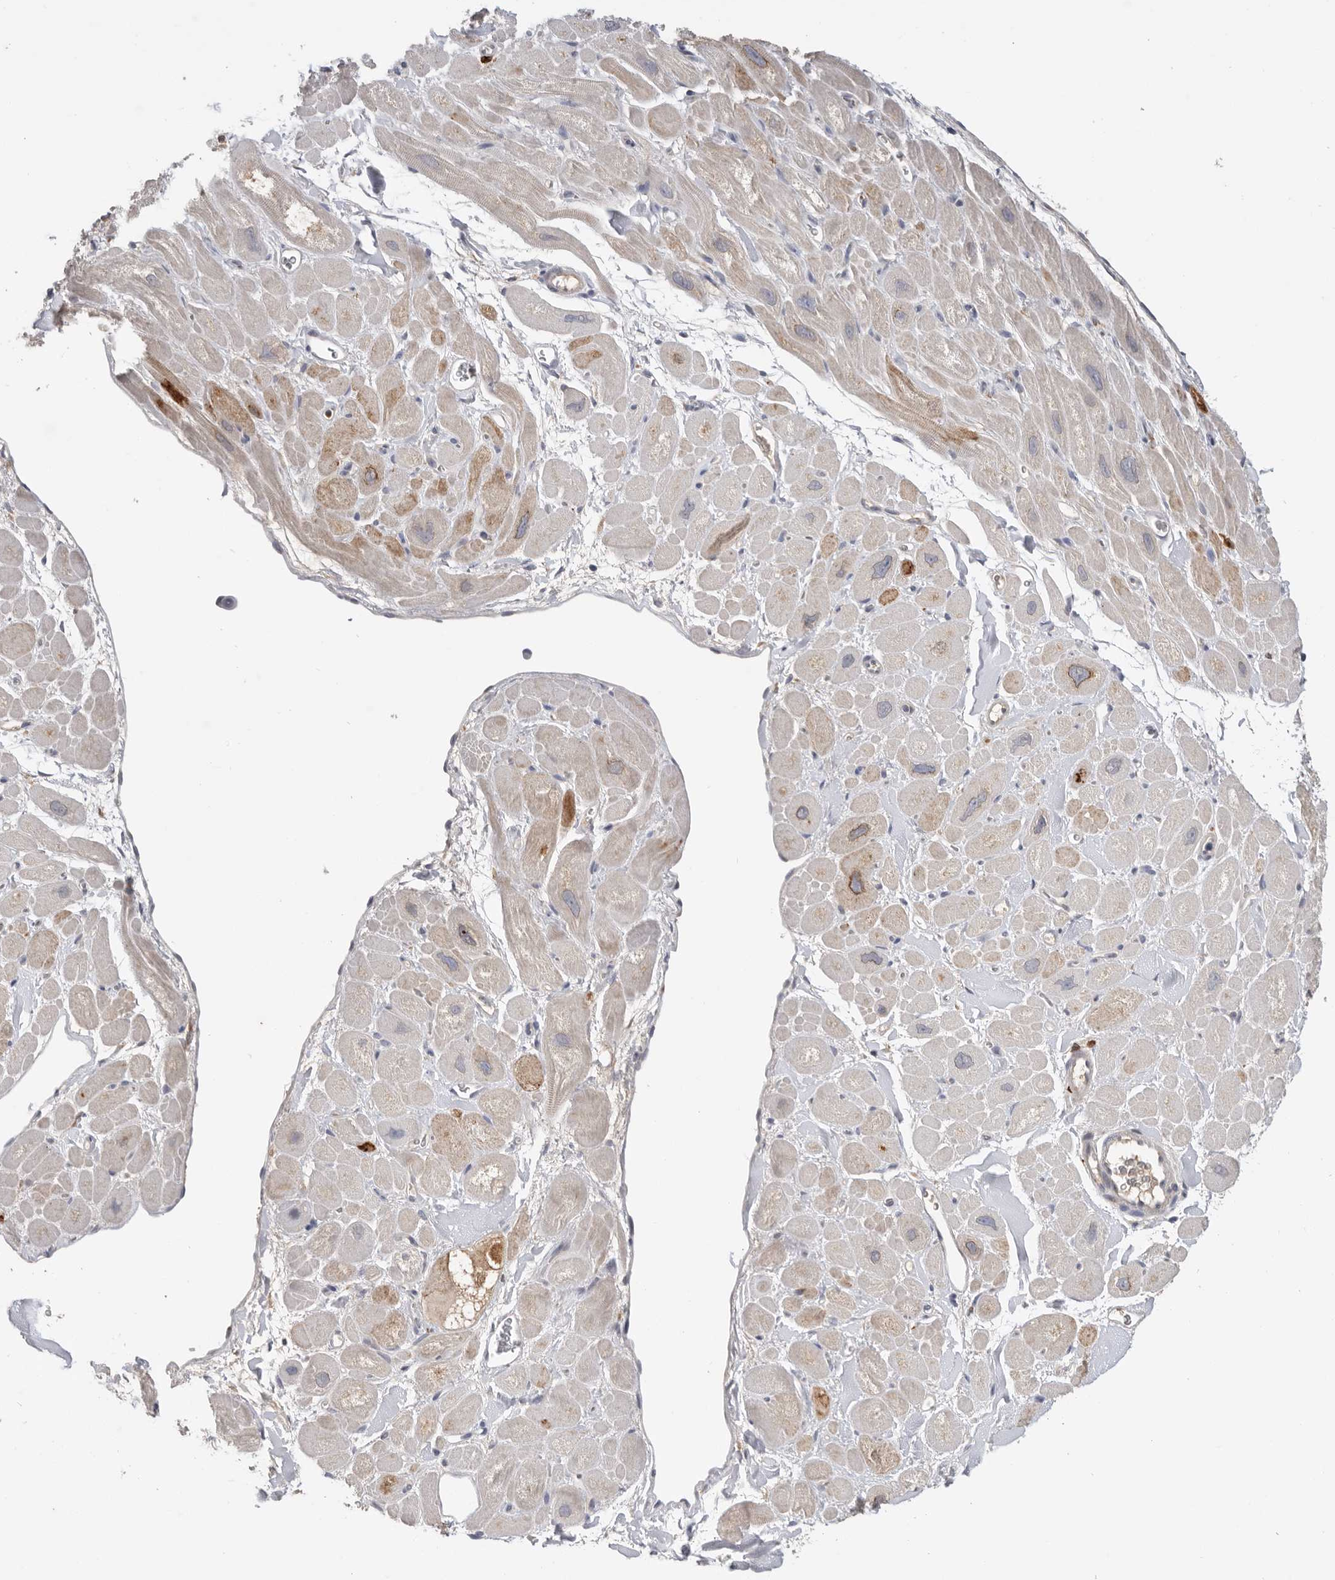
{"staining": {"intensity": "moderate", "quantity": "25%-75%", "location": "cytoplasmic/membranous"}, "tissue": "heart muscle", "cell_type": "Cardiomyocytes", "image_type": "normal", "snomed": [{"axis": "morphology", "description": "Normal tissue, NOS"}, {"axis": "topography", "description": "Heart"}], "caption": "Heart muscle stained with immunohistochemistry (IHC) demonstrates moderate cytoplasmic/membranous staining in about 25%-75% of cardiomyocytes.", "gene": "TFRC", "patient": {"sex": "male", "age": 49}}